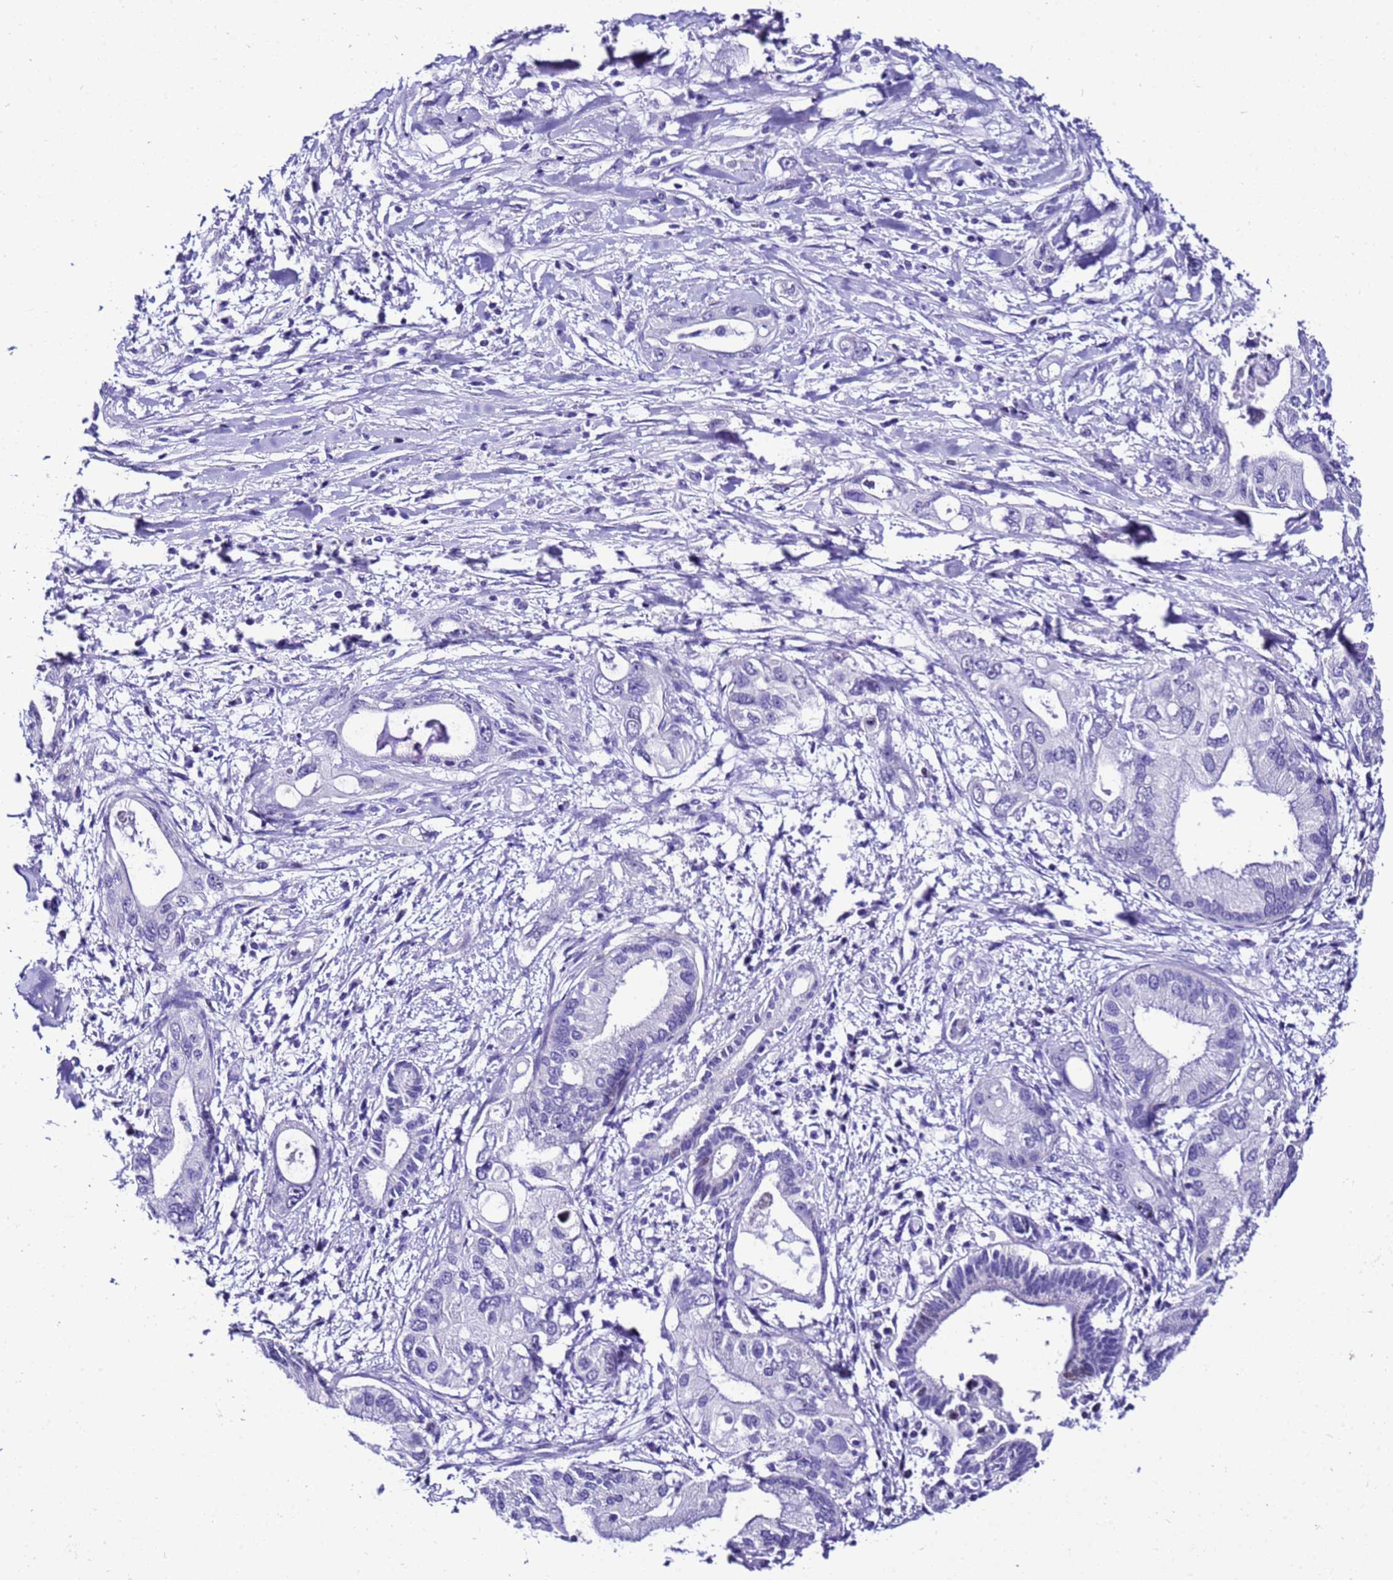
{"staining": {"intensity": "negative", "quantity": "none", "location": "none"}, "tissue": "pancreatic cancer", "cell_type": "Tumor cells", "image_type": "cancer", "snomed": [{"axis": "morphology", "description": "Inflammation, NOS"}, {"axis": "morphology", "description": "Adenocarcinoma, NOS"}, {"axis": "topography", "description": "Pancreas"}], "caption": "Tumor cells are negative for brown protein staining in adenocarcinoma (pancreatic).", "gene": "ZNF417", "patient": {"sex": "female", "age": 56}}